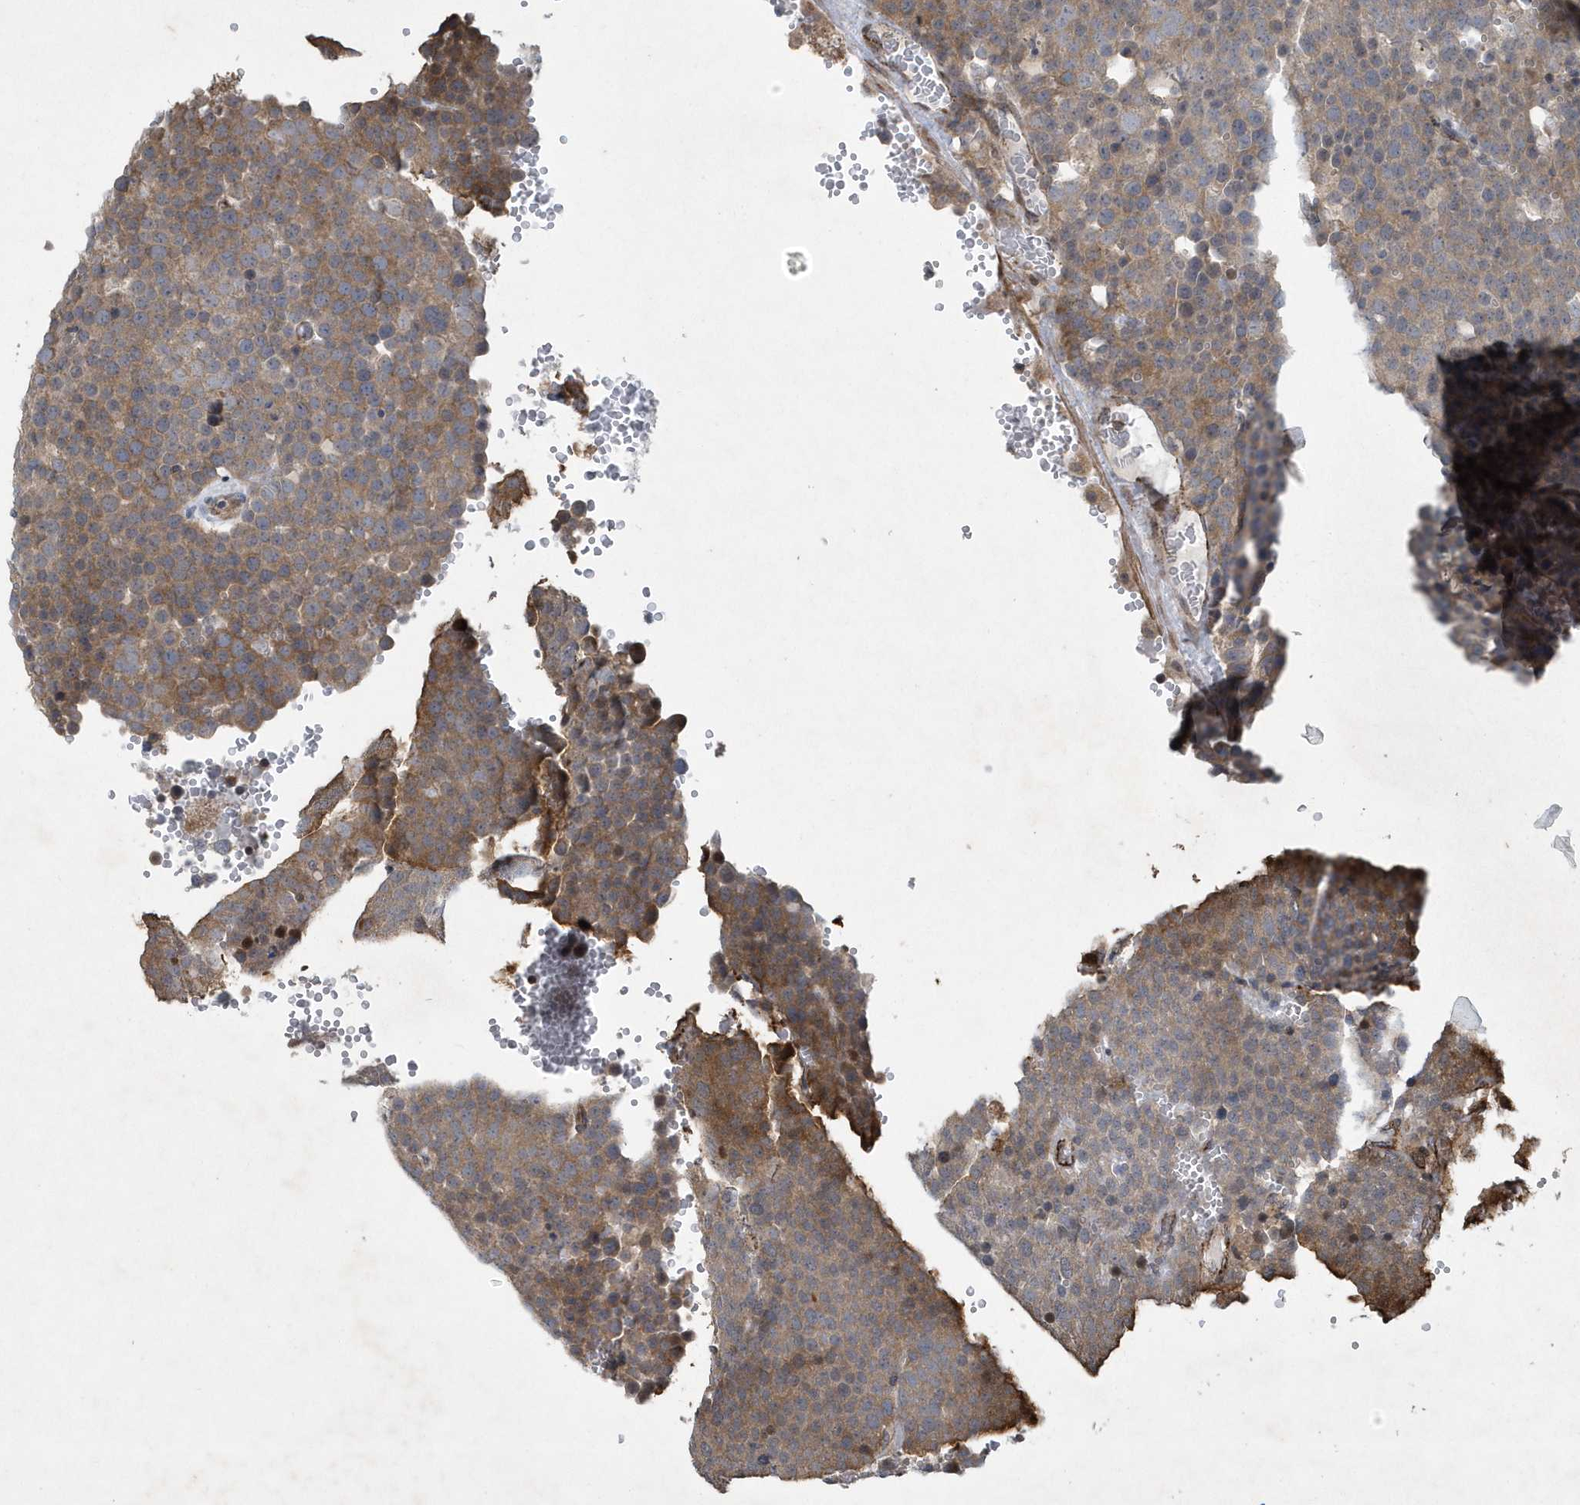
{"staining": {"intensity": "moderate", "quantity": ">75%", "location": "cytoplasmic/membranous"}, "tissue": "testis cancer", "cell_type": "Tumor cells", "image_type": "cancer", "snomed": [{"axis": "morphology", "description": "Seminoma, NOS"}, {"axis": "topography", "description": "Testis"}], "caption": "A high-resolution histopathology image shows immunohistochemistry staining of testis seminoma, which demonstrates moderate cytoplasmic/membranous expression in approximately >75% of tumor cells.", "gene": "N4BP2", "patient": {"sex": "male", "age": 71}}